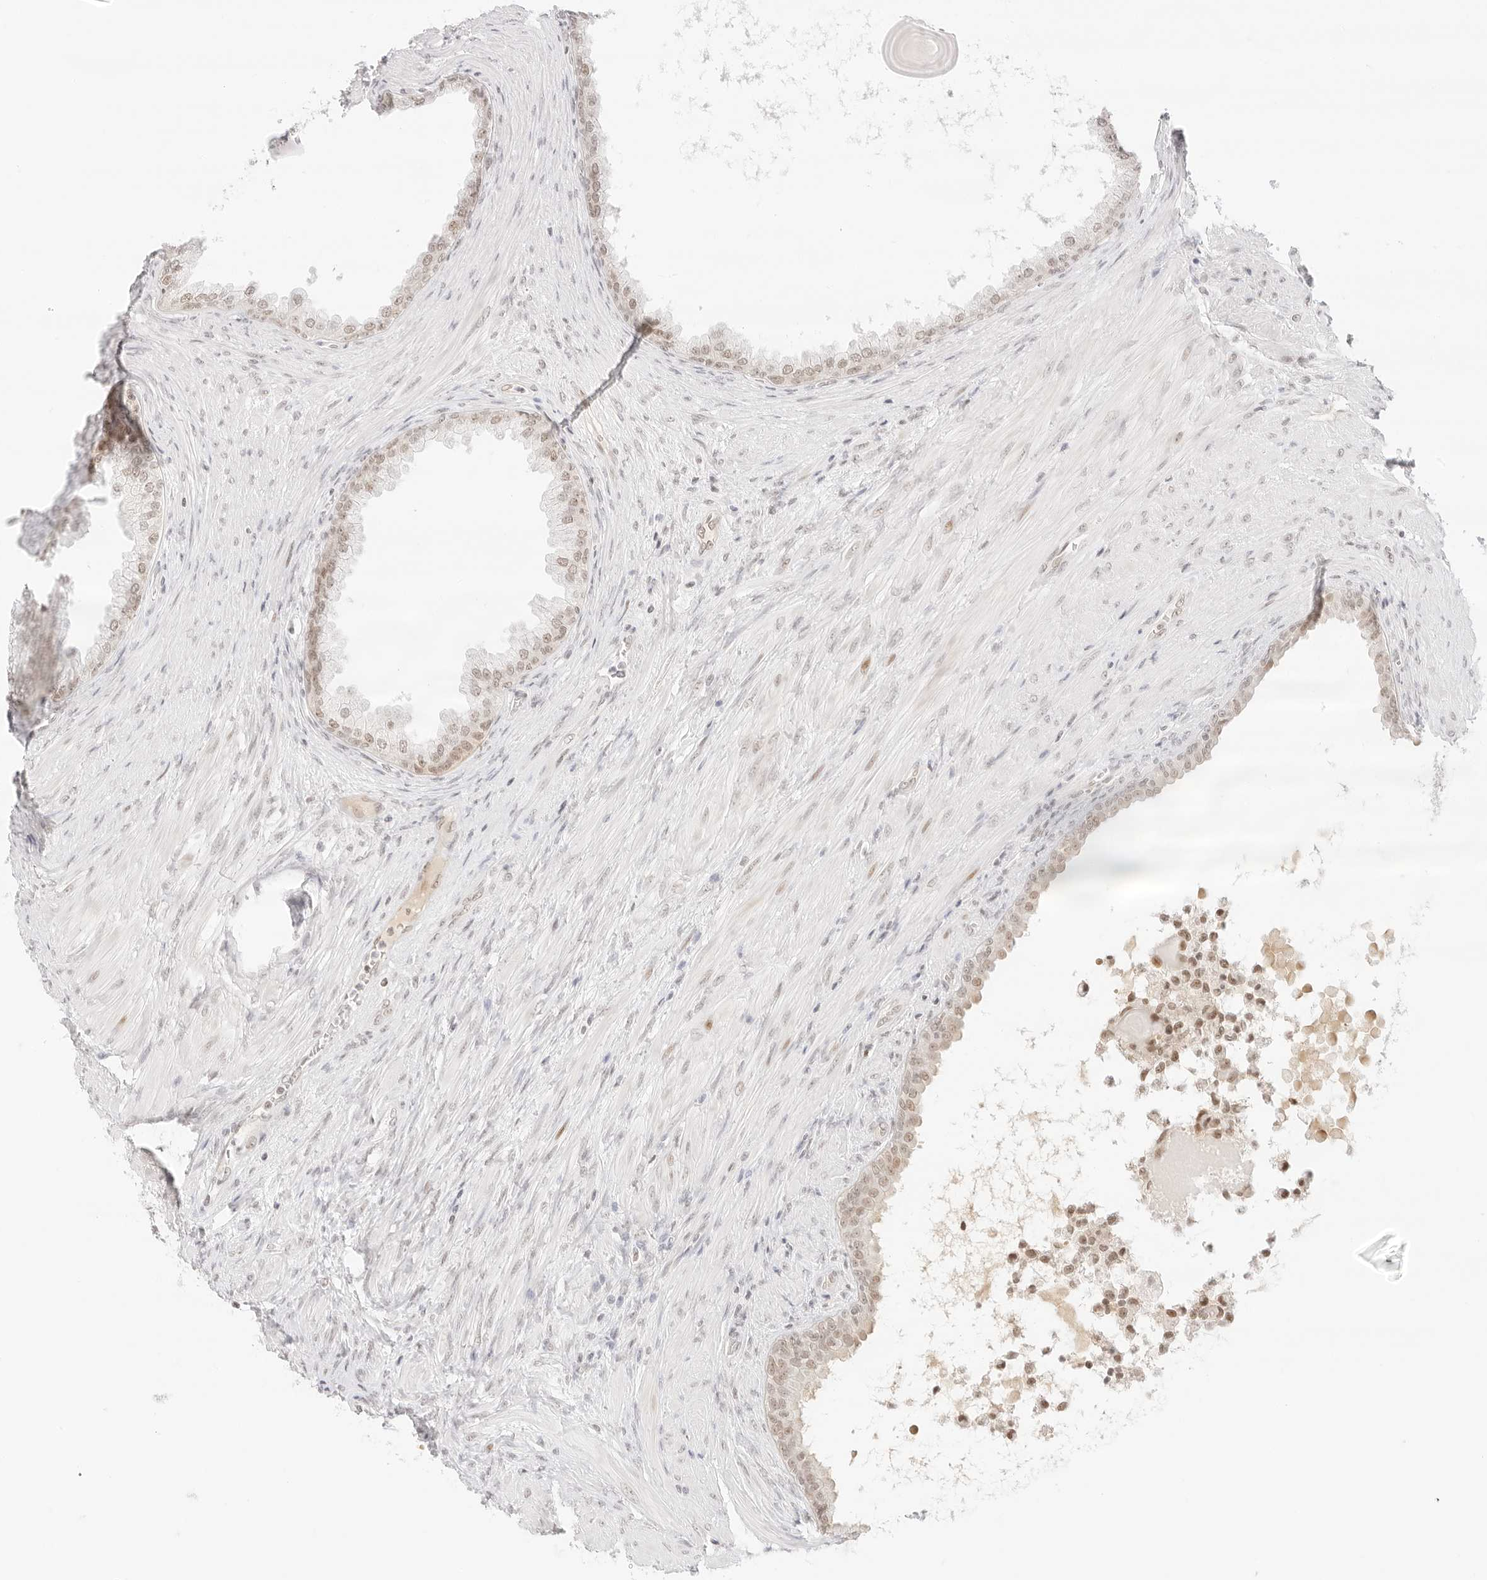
{"staining": {"intensity": "moderate", "quantity": "25%-75%", "location": "cytoplasmic/membranous,nuclear"}, "tissue": "prostate cancer", "cell_type": "Tumor cells", "image_type": "cancer", "snomed": [{"axis": "morphology", "description": "Normal tissue, NOS"}, {"axis": "morphology", "description": "Adenocarcinoma, Low grade"}, {"axis": "topography", "description": "Prostate"}, {"axis": "topography", "description": "Peripheral nerve tissue"}], "caption": "Prostate cancer stained for a protein displays moderate cytoplasmic/membranous and nuclear positivity in tumor cells.", "gene": "ITGA6", "patient": {"sex": "male", "age": 71}}